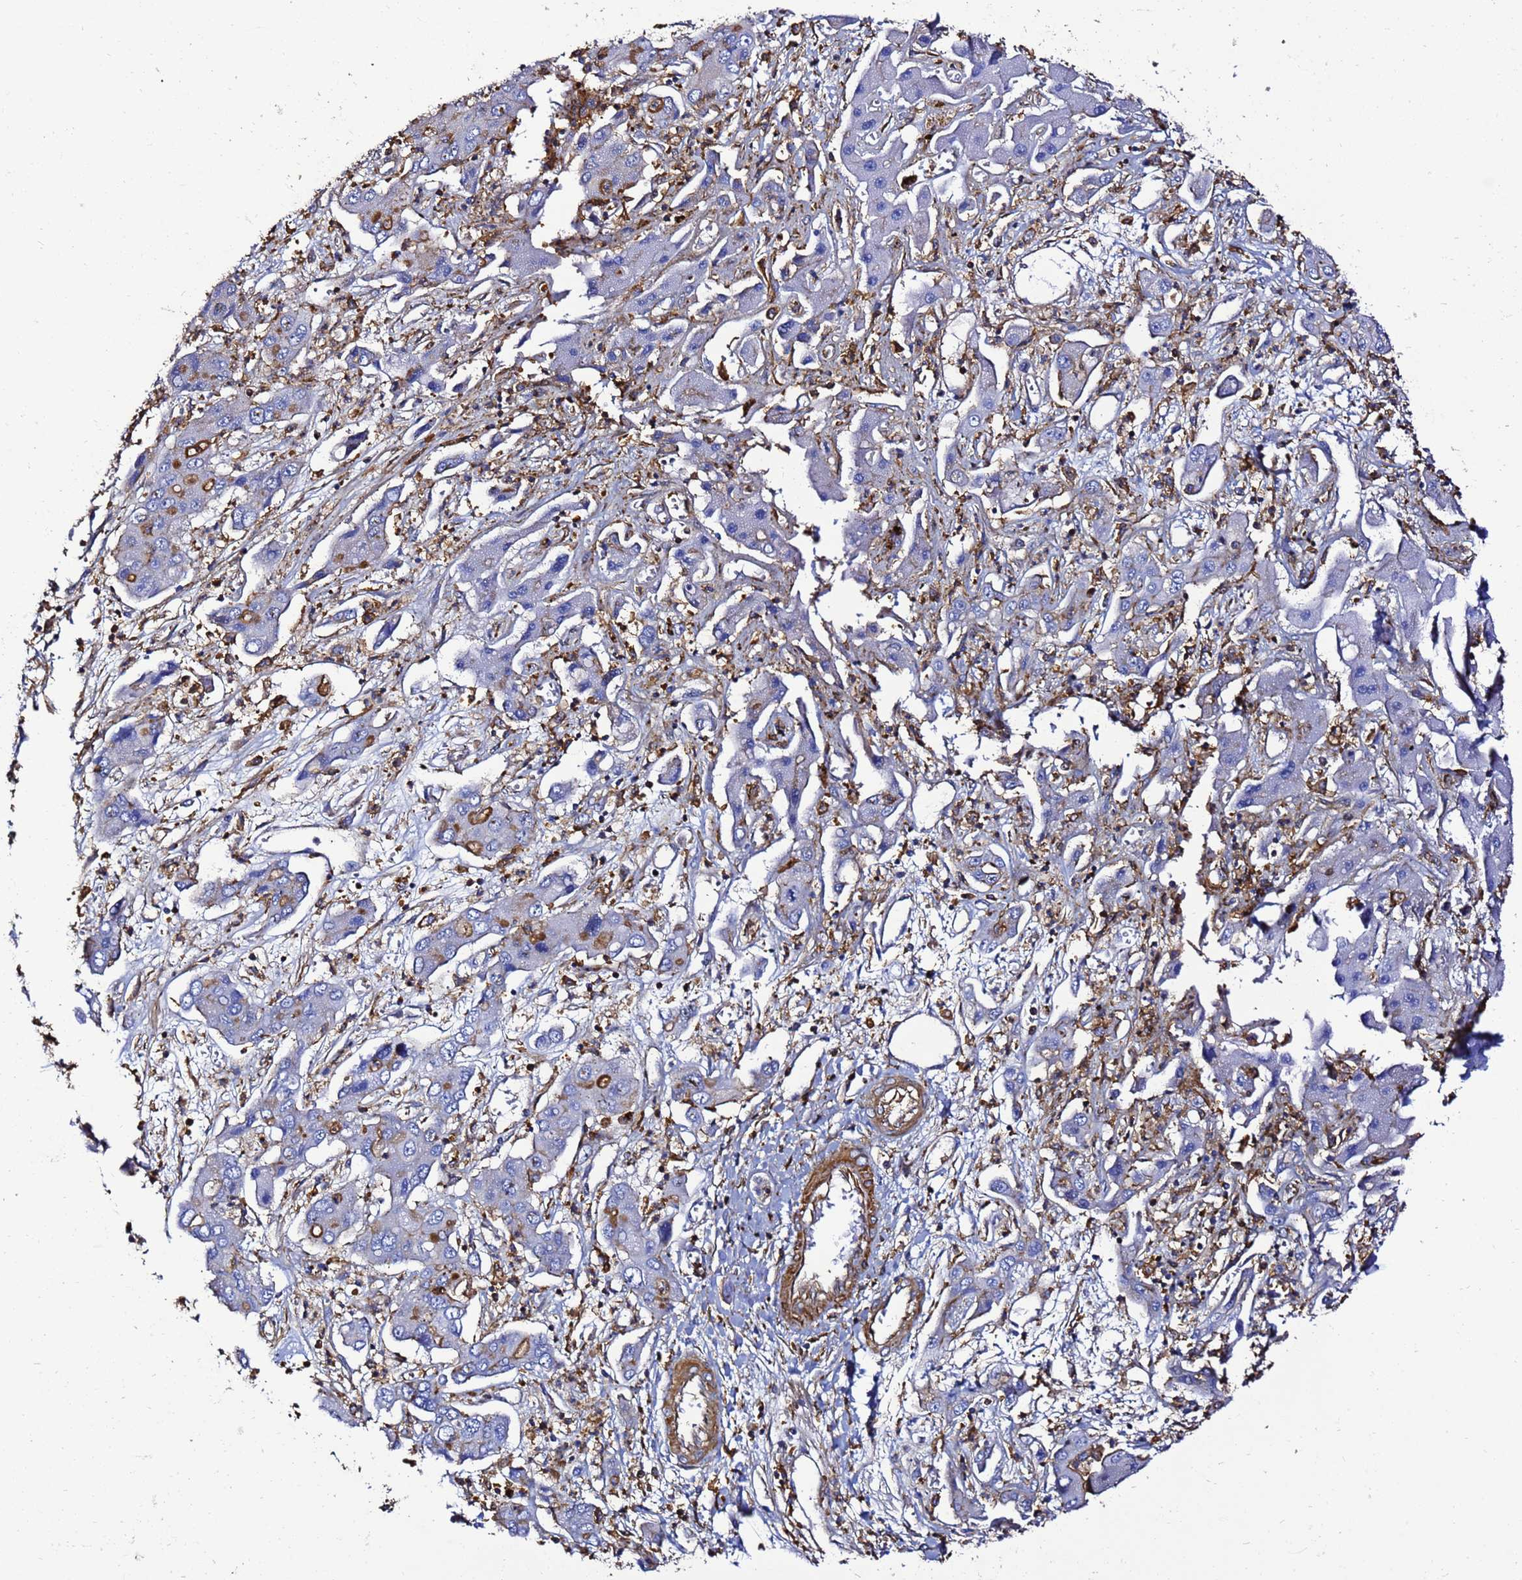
{"staining": {"intensity": "strong", "quantity": "25%-75%", "location": "cytoplasmic/membranous"}, "tissue": "liver cancer", "cell_type": "Tumor cells", "image_type": "cancer", "snomed": [{"axis": "morphology", "description": "Cholangiocarcinoma"}, {"axis": "topography", "description": "Liver"}], "caption": "Protein analysis of liver cancer tissue displays strong cytoplasmic/membranous staining in approximately 25%-75% of tumor cells.", "gene": "ACTB", "patient": {"sex": "male", "age": 67}}